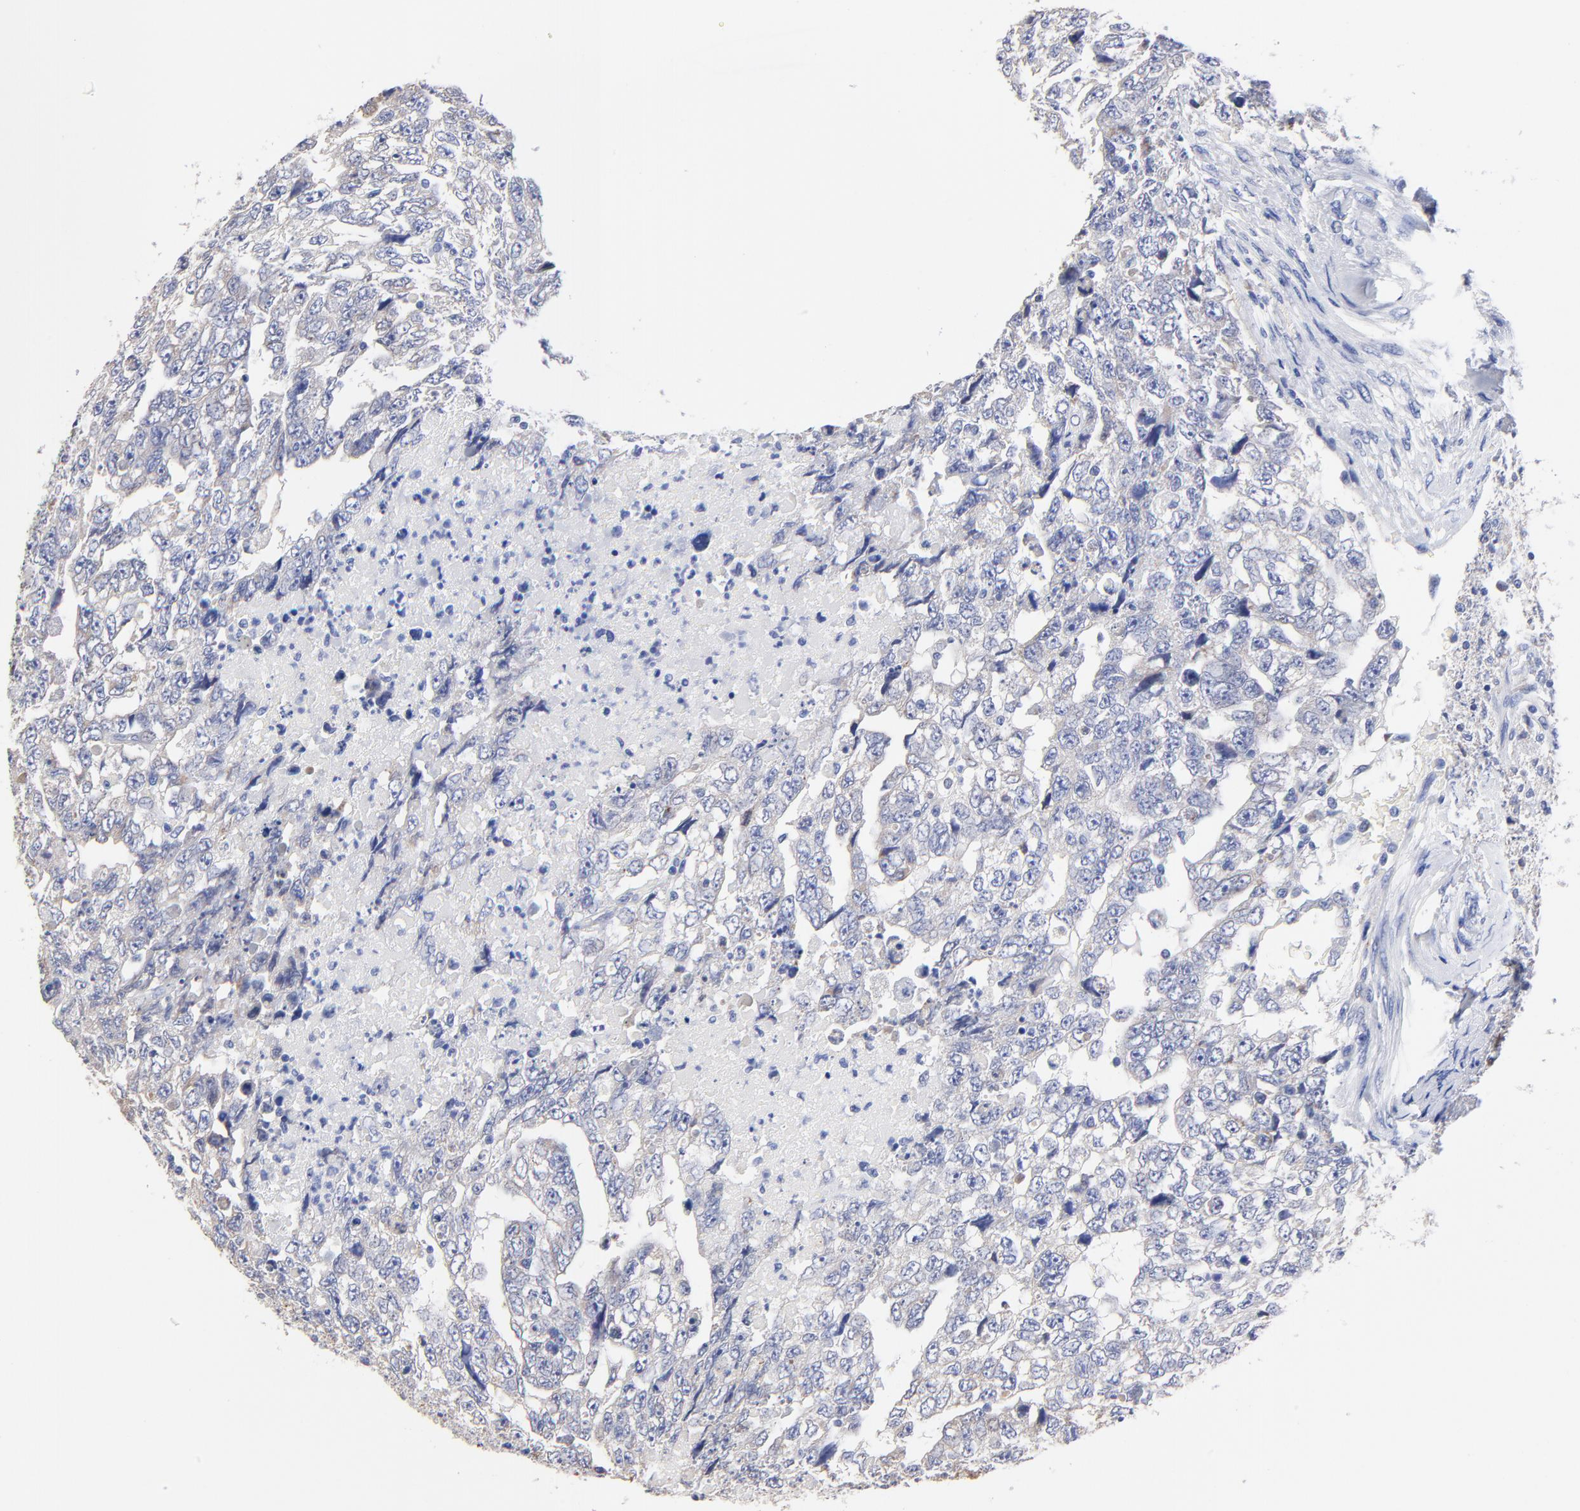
{"staining": {"intensity": "negative", "quantity": "none", "location": "none"}, "tissue": "testis cancer", "cell_type": "Tumor cells", "image_type": "cancer", "snomed": [{"axis": "morphology", "description": "Carcinoma, Embryonal, NOS"}, {"axis": "topography", "description": "Testis"}], "caption": "Testis cancer (embryonal carcinoma) was stained to show a protein in brown. There is no significant positivity in tumor cells.", "gene": "LAX1", "patient": {"sex": "male", "age": 36}}